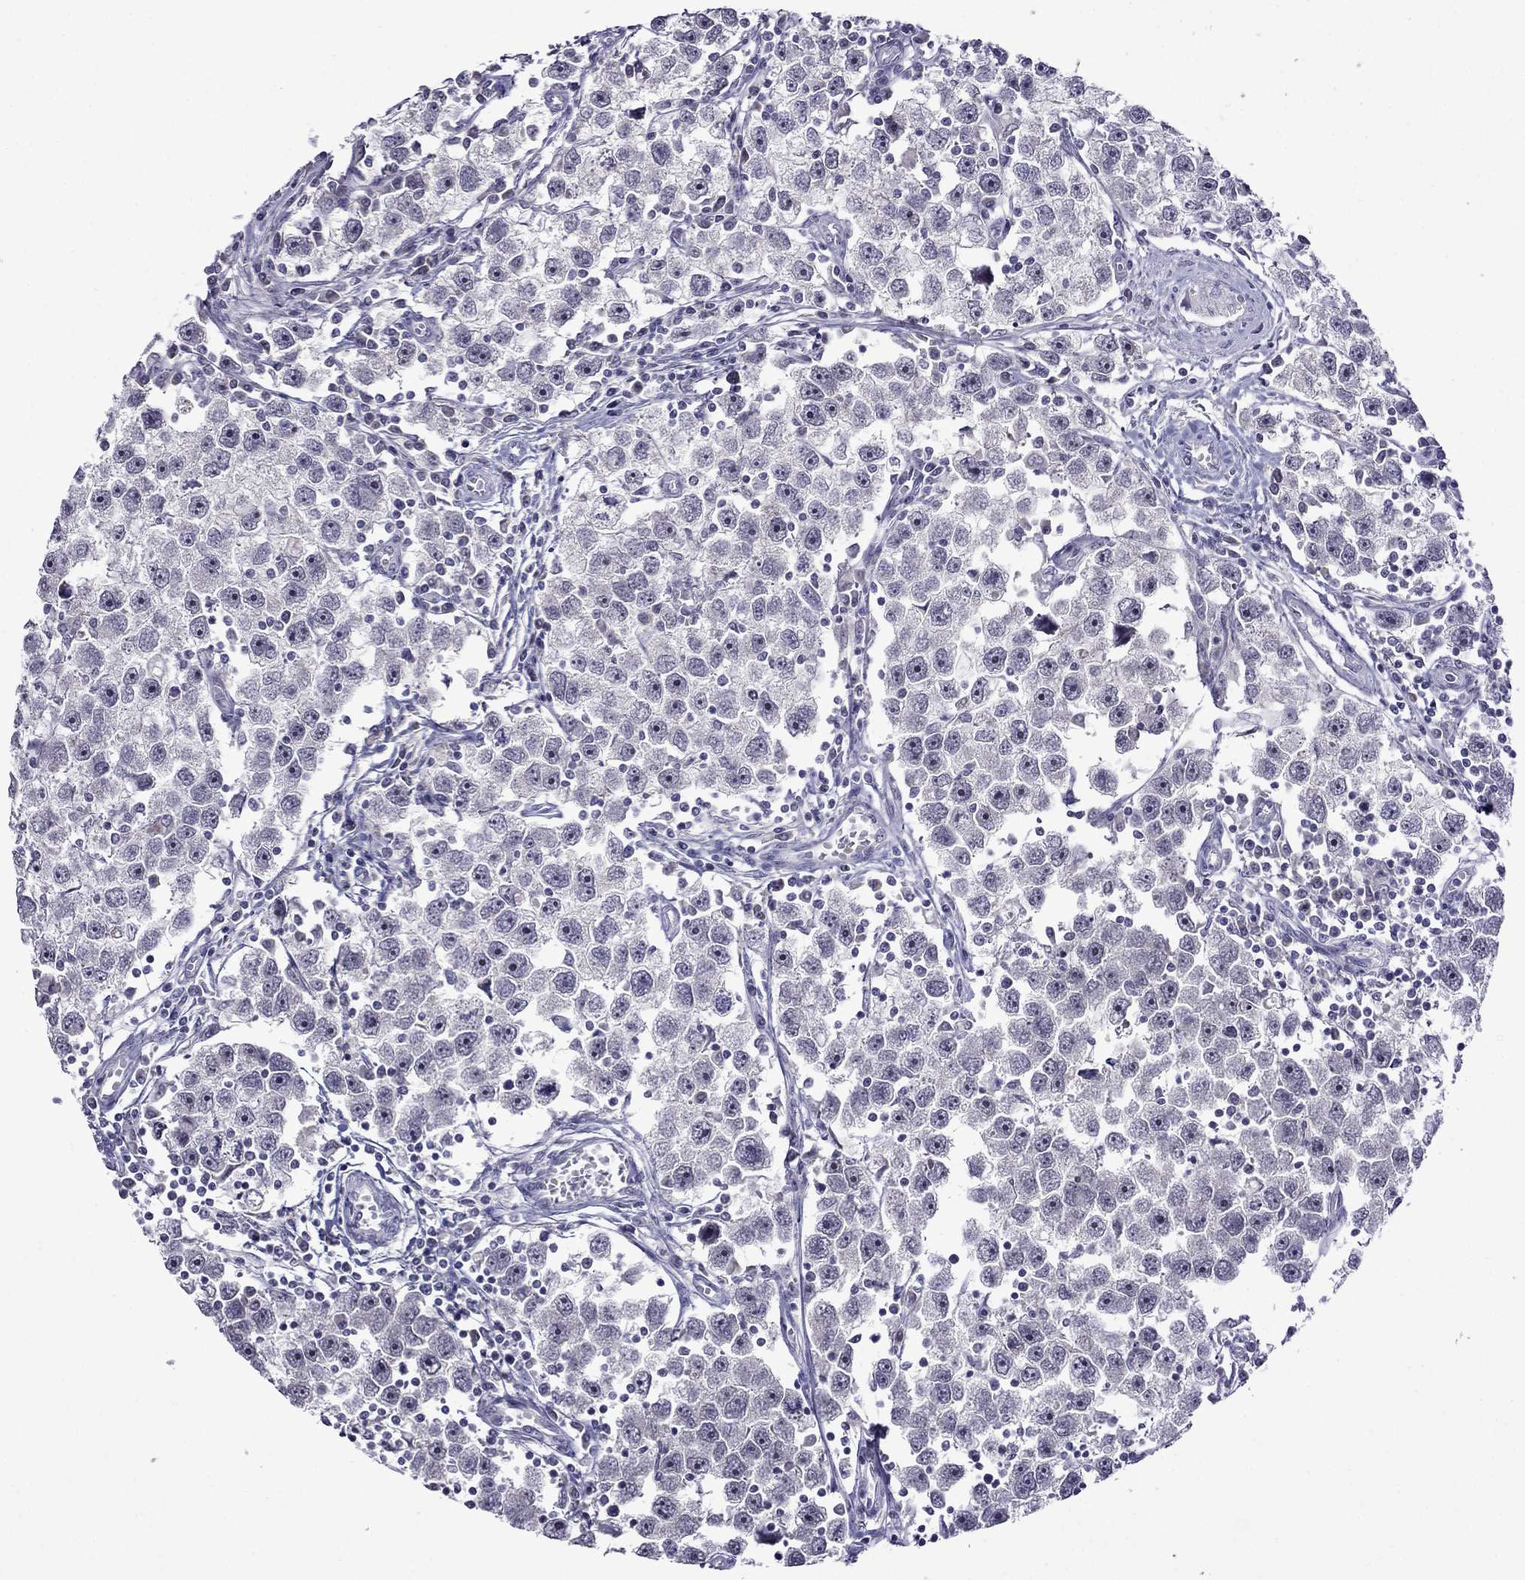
{"staining": {"intensity": "negative", "quantity": "none", "location": "none"}, "tissue": "testis cancer", "cell_type": "Tumor cells", "image_type": "cancer", "snomed": [{"axis": "morphology", "description": "Seminoma, NOS"}, {"axis": "topography", "description": "Testis"}], "caption": "An immunohistochemistry micrograph of seminoma (testis) is shown. There is no staining in tumor cells of seminoma (testis).", "gene": "SPTBN4", "patient": {"sex": "male", "age": 30}}